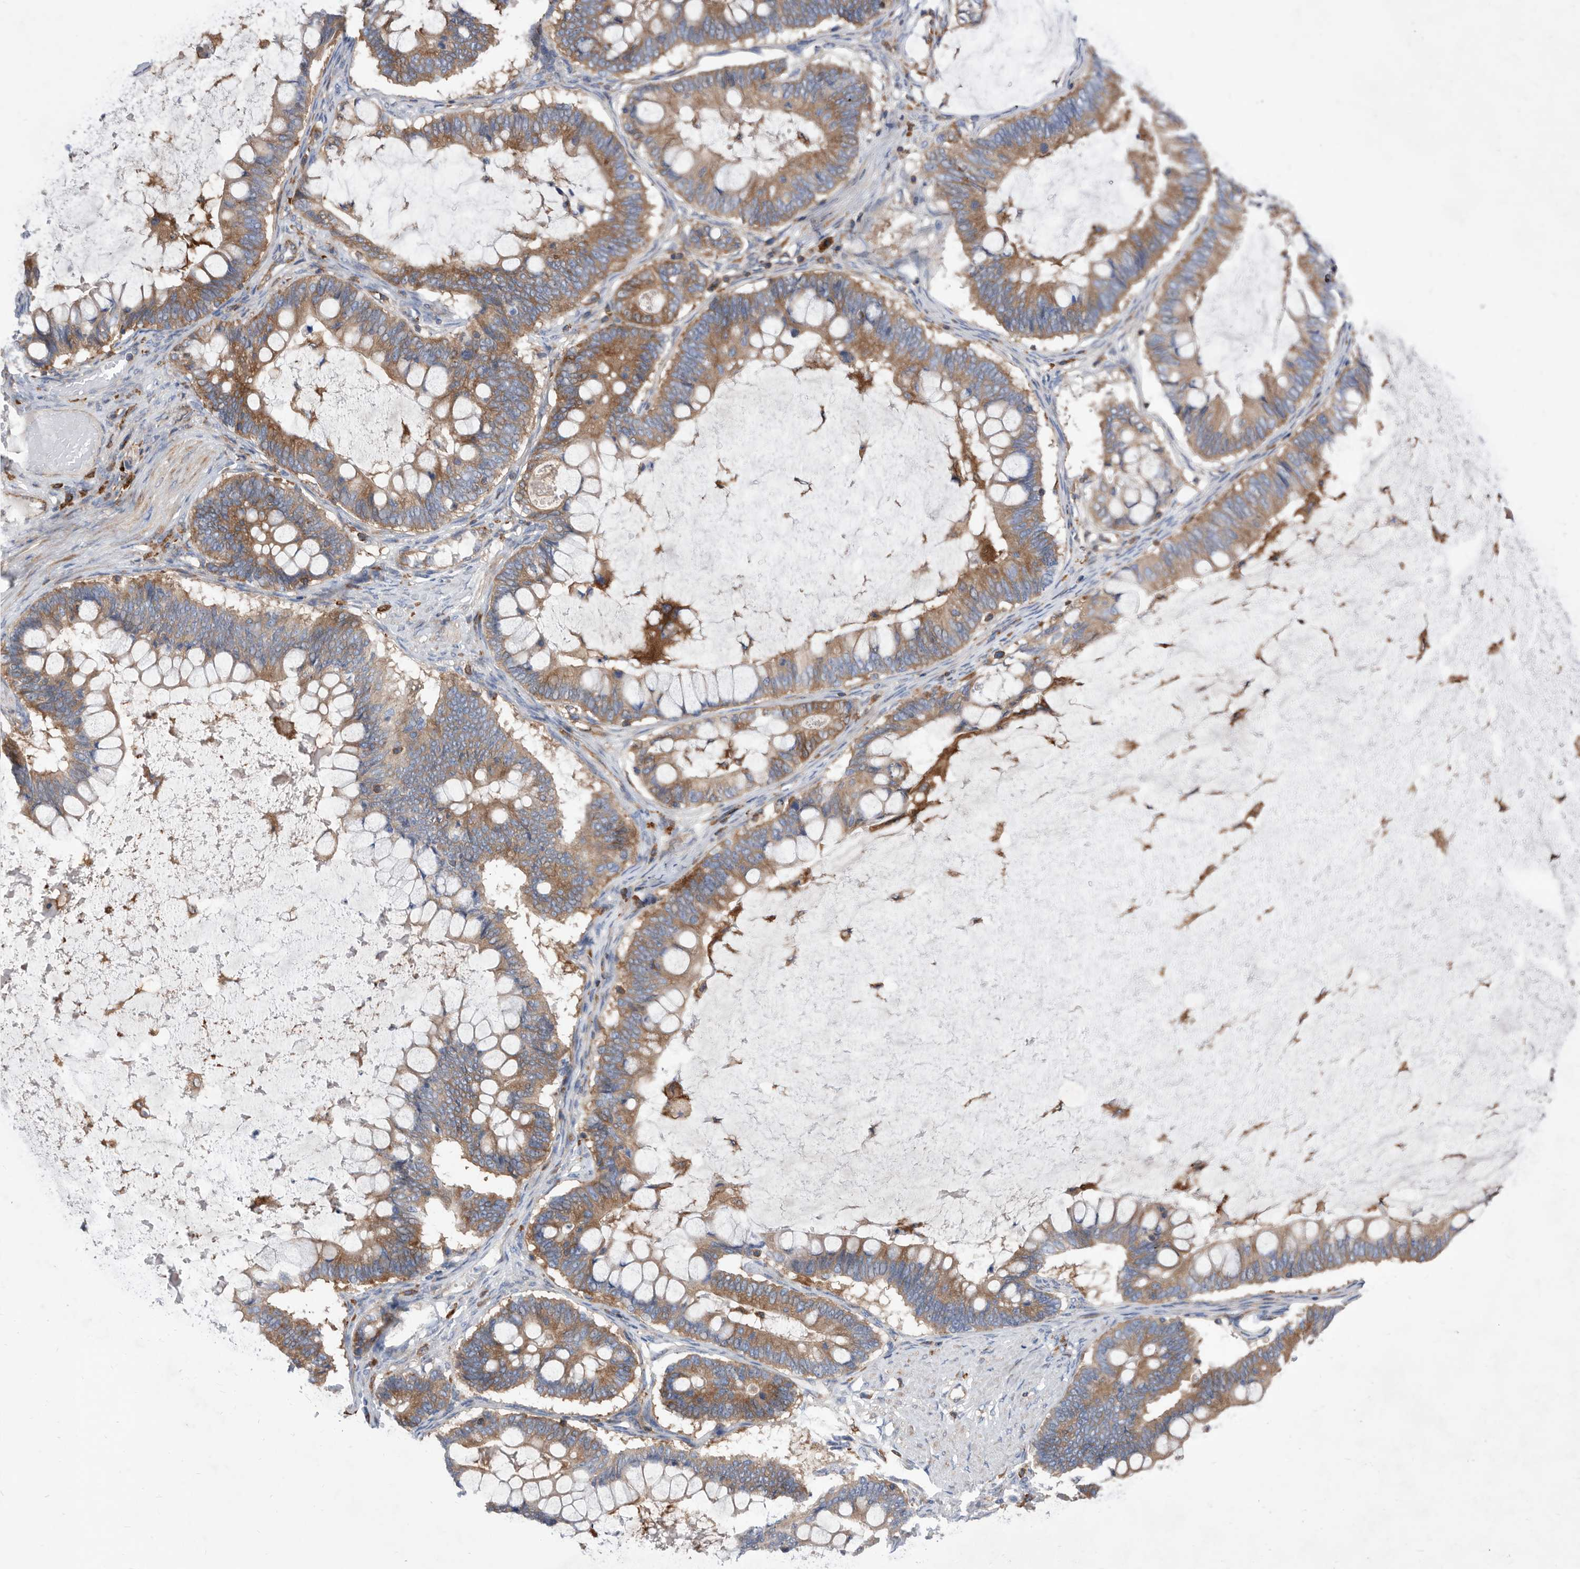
{"staining": {"intensity": "moderate", "quantity": ">75%", "location": "cytoplasmic/membranous"}, "tissue": "ovarian cancer", "cell_type": "Tumor cells", "image_type": "cancer", "snomed": [{"axis": "morphology", "description": "Cystadenocarcinoma, mucinous, NOS"}, {"axis": "topography", "description": "Ovary"}], "caption": "DAB (3,3'-diaminobenzidine) immunohistochemical staining of human ovarian cancer displays moderate cytoplasmic/membranous protein staining in about >75% of tumor cells.", "gene": "SMG7", "patient": {"sex": "female", "age": 61}}